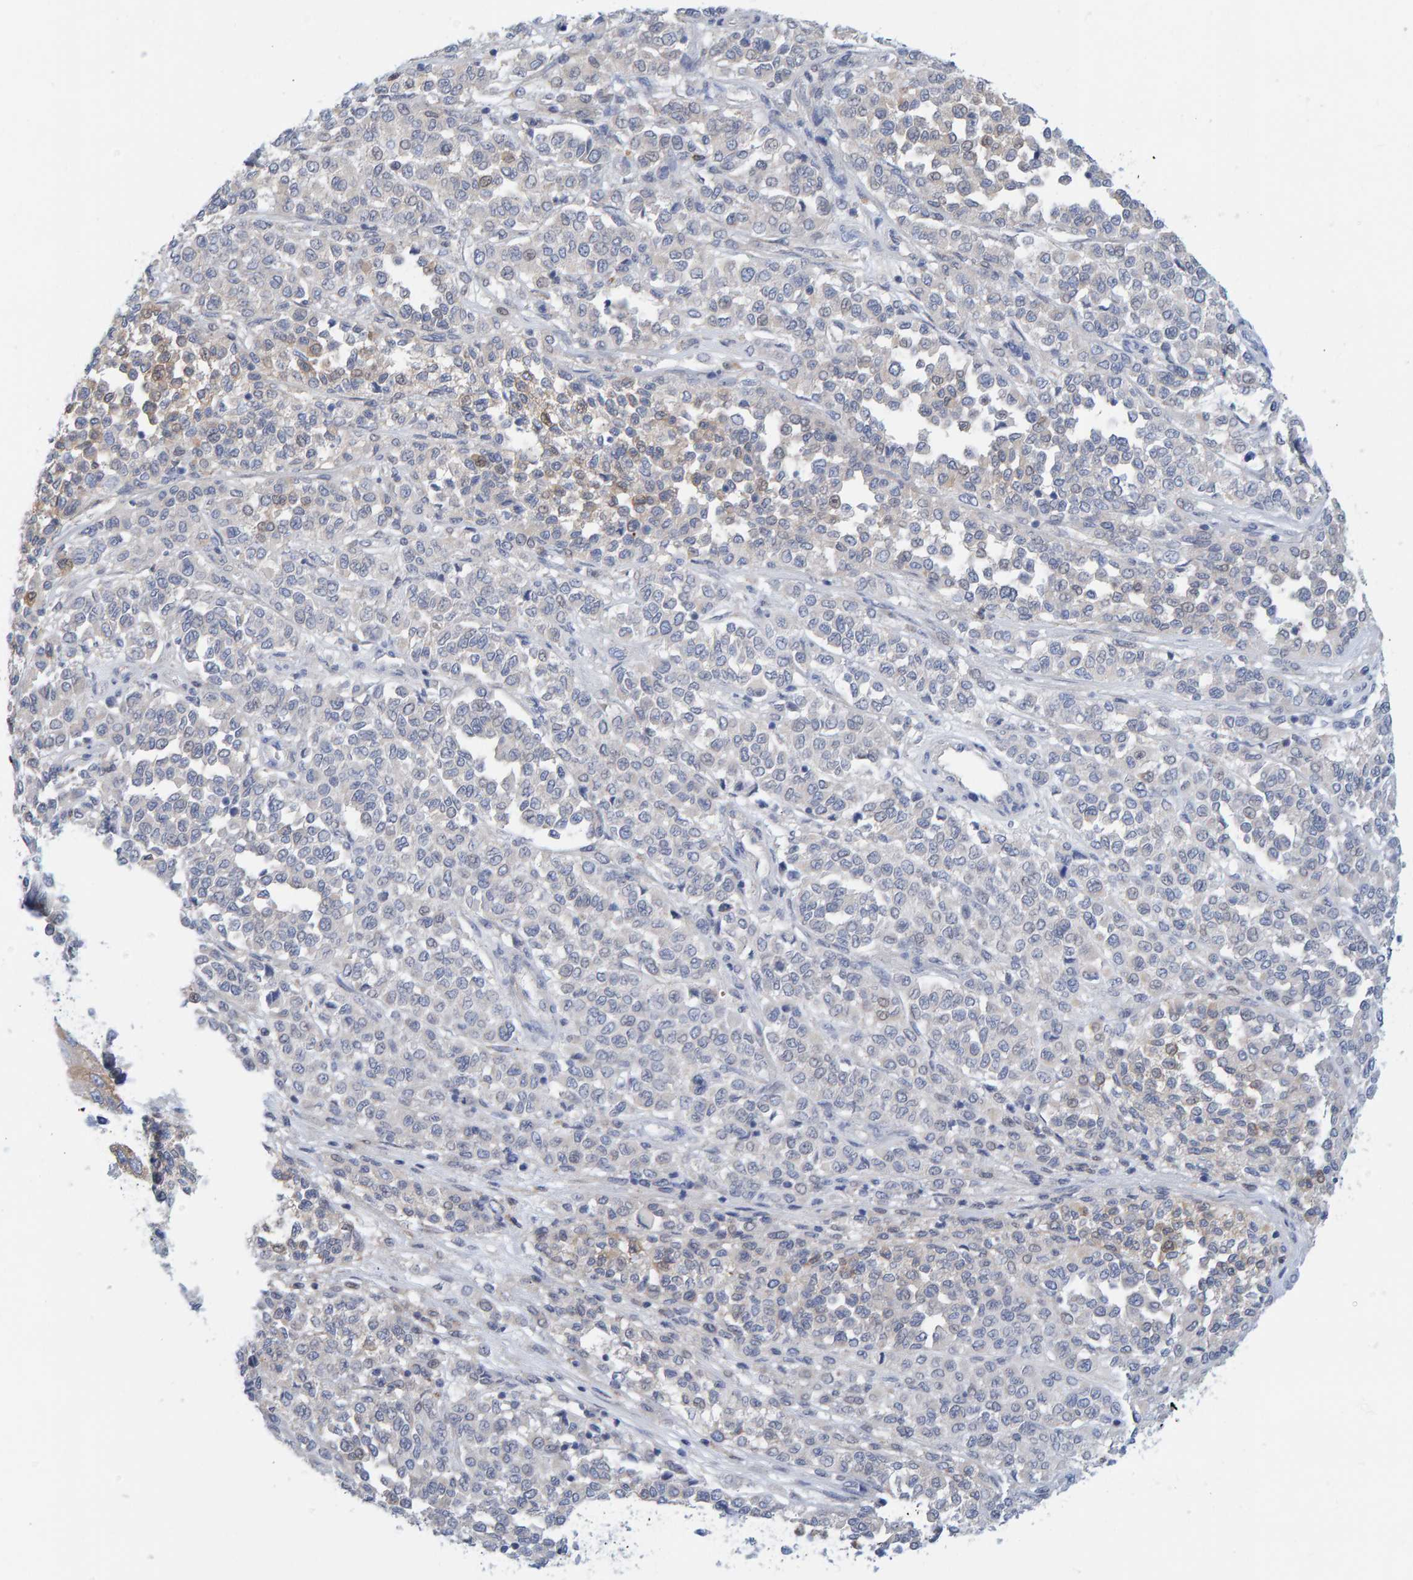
{"staining": {"intensity": "weak", "quantity": "<25%", "location": "cytoplasmic/membranous"}, "tissue": "melanoma", "cell_type": "Tumor cells", "image_type": "cancer", "snomed": [{"axis": "morphology", "description": "Malignant melanoma, Metastatic site"}, {"axis": "topography", "description": "Pancreas"}], "caption": "DAB (3,3'-diaminobenzidine) immunohistochemical staining of human melanoma reveals no significant positivity in tumor cells. Brightfield microscopy of immunohistochemistry stained with DAB (3,3'-diaminobenzidine) (brown) and hematoxylin (blue), captured at high magnification.", "gene": "KLHL11", "patient": {"sex": "female", "age": 30}}